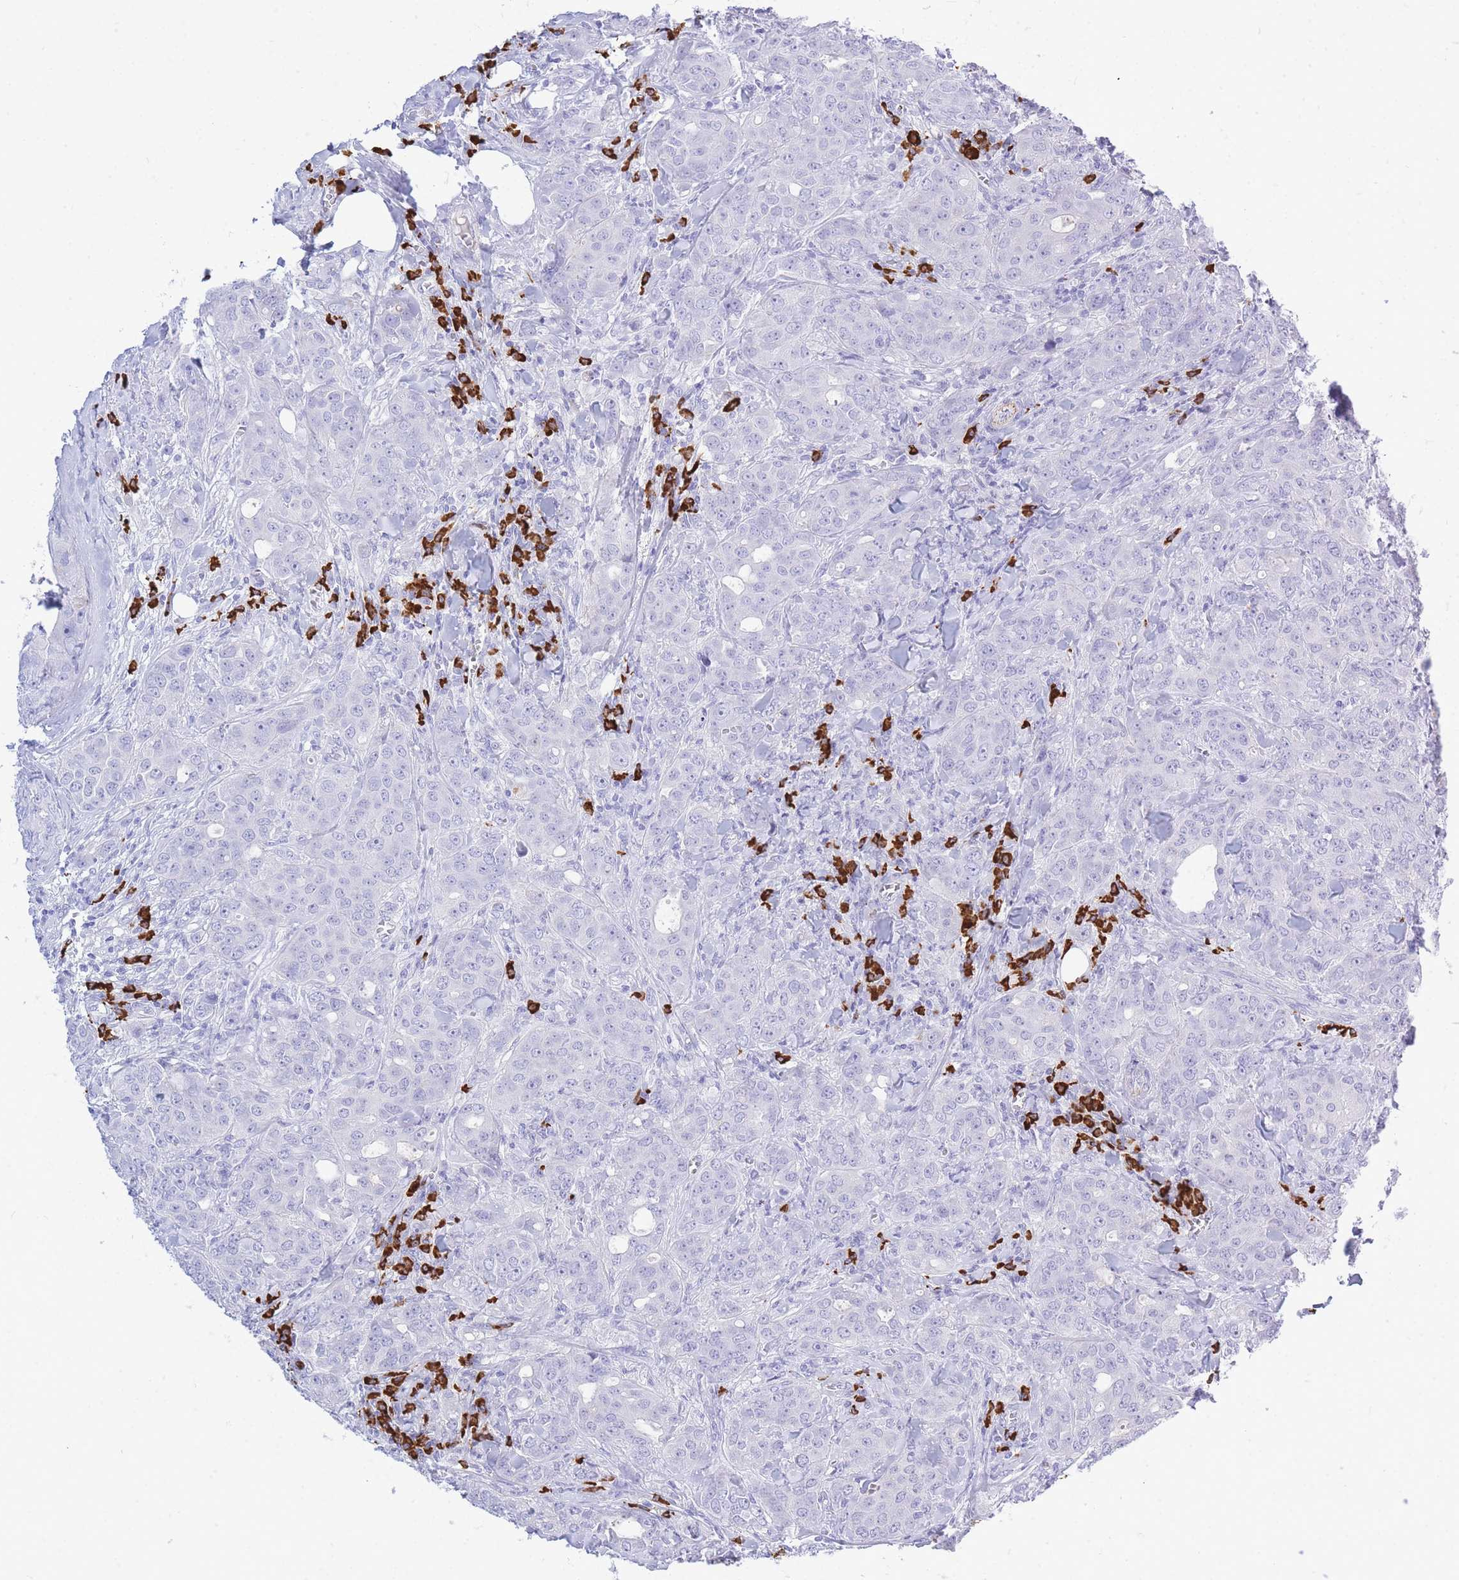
{"staining": {"intensity": "negative", "quantity": "none", "location": "none"}, "tissue": "breast cancer", "cell_type": "Tumor cells", "image_type": "cancer", "snomed": [{"axis": "morphology", "description": "Duct carcinoma"}, {"axis": "topography", "description": "Breast"}], "caption": "Breast infiltrating ductal carcinoma was stained to show a protein in brown. There is no significant positivity in tumor cells.", "gene": "ZFP62", "patient": {"sex": "female", "age": 43}}